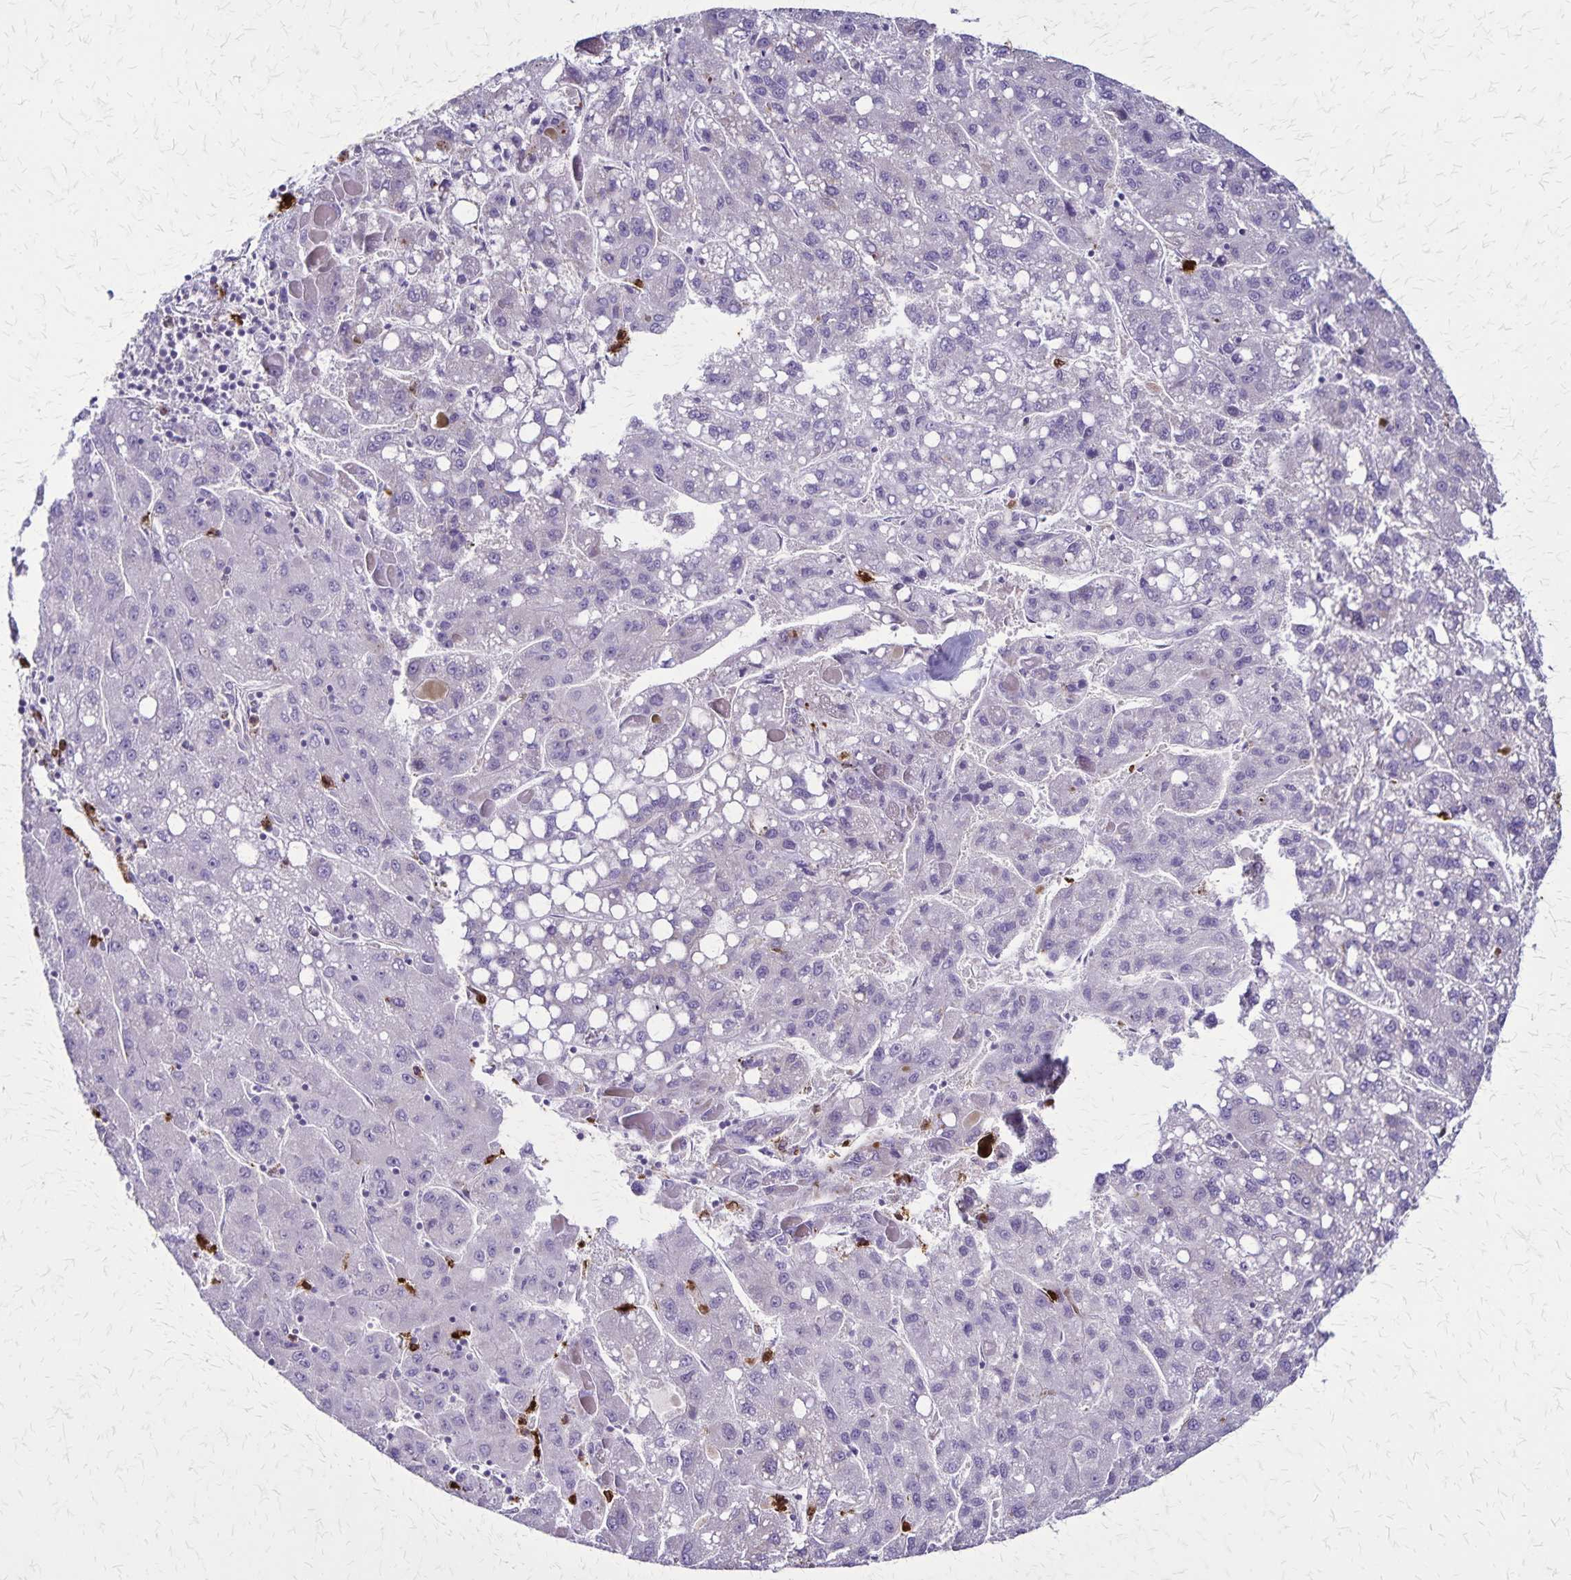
{"staining": {"intensity": "negative", "quantity": "none", "location": "none"}, "tissue": "liver cancer", "cell_type": "Tumor cells", "image_type": "cancer", "snomed": [{"axis": "morphology", "description": "Carcinoma, Hepatocellular, NOS"}, {"axis": "topography", "description": "Liver"}], "caption": "IHC micrograph of liver cancer (hepatocellular carcinoma) stained for a protein (brown), which demonstrates no staining in tumor cells. Nuclei are stained in blue.", "gene": "ULBP3", "patient": {"sex": "female", "age": 82}}